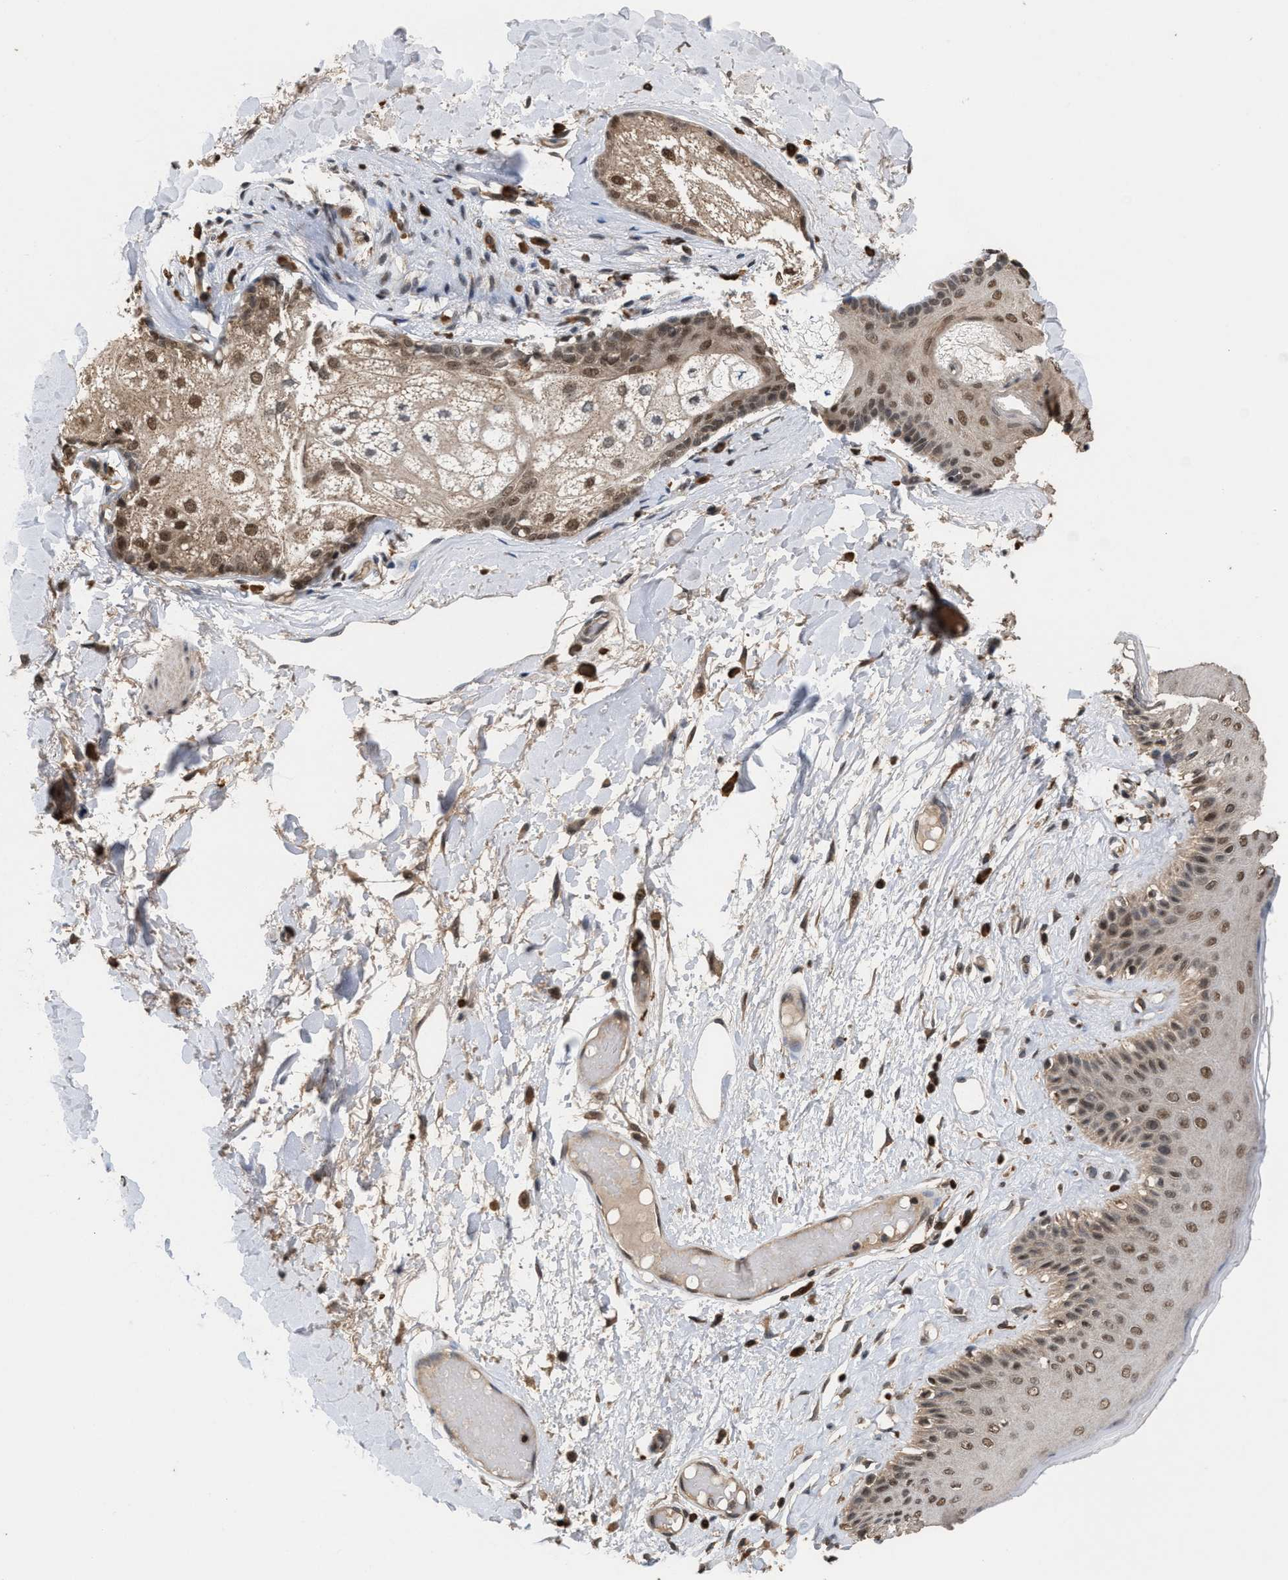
{"staining": {"intensity": "moderate", "quantity": ">75%", "location": "nuclear"}, "tissue": "skin", "cell_type": "Epidermal cells", "image_type": "normal", "snomed": [{"axis": "morphology", "description": "Normal tissue, NOS"}, {"axis": "topography", "description": "Vulva"}], "caption": "Skin stained with a brown dye exhibits moderate nuclear positive positivity in approximately >75% of epidermal cells.", "gene": "C9orf78", "patient": {"sex": "female", "age": 73}}